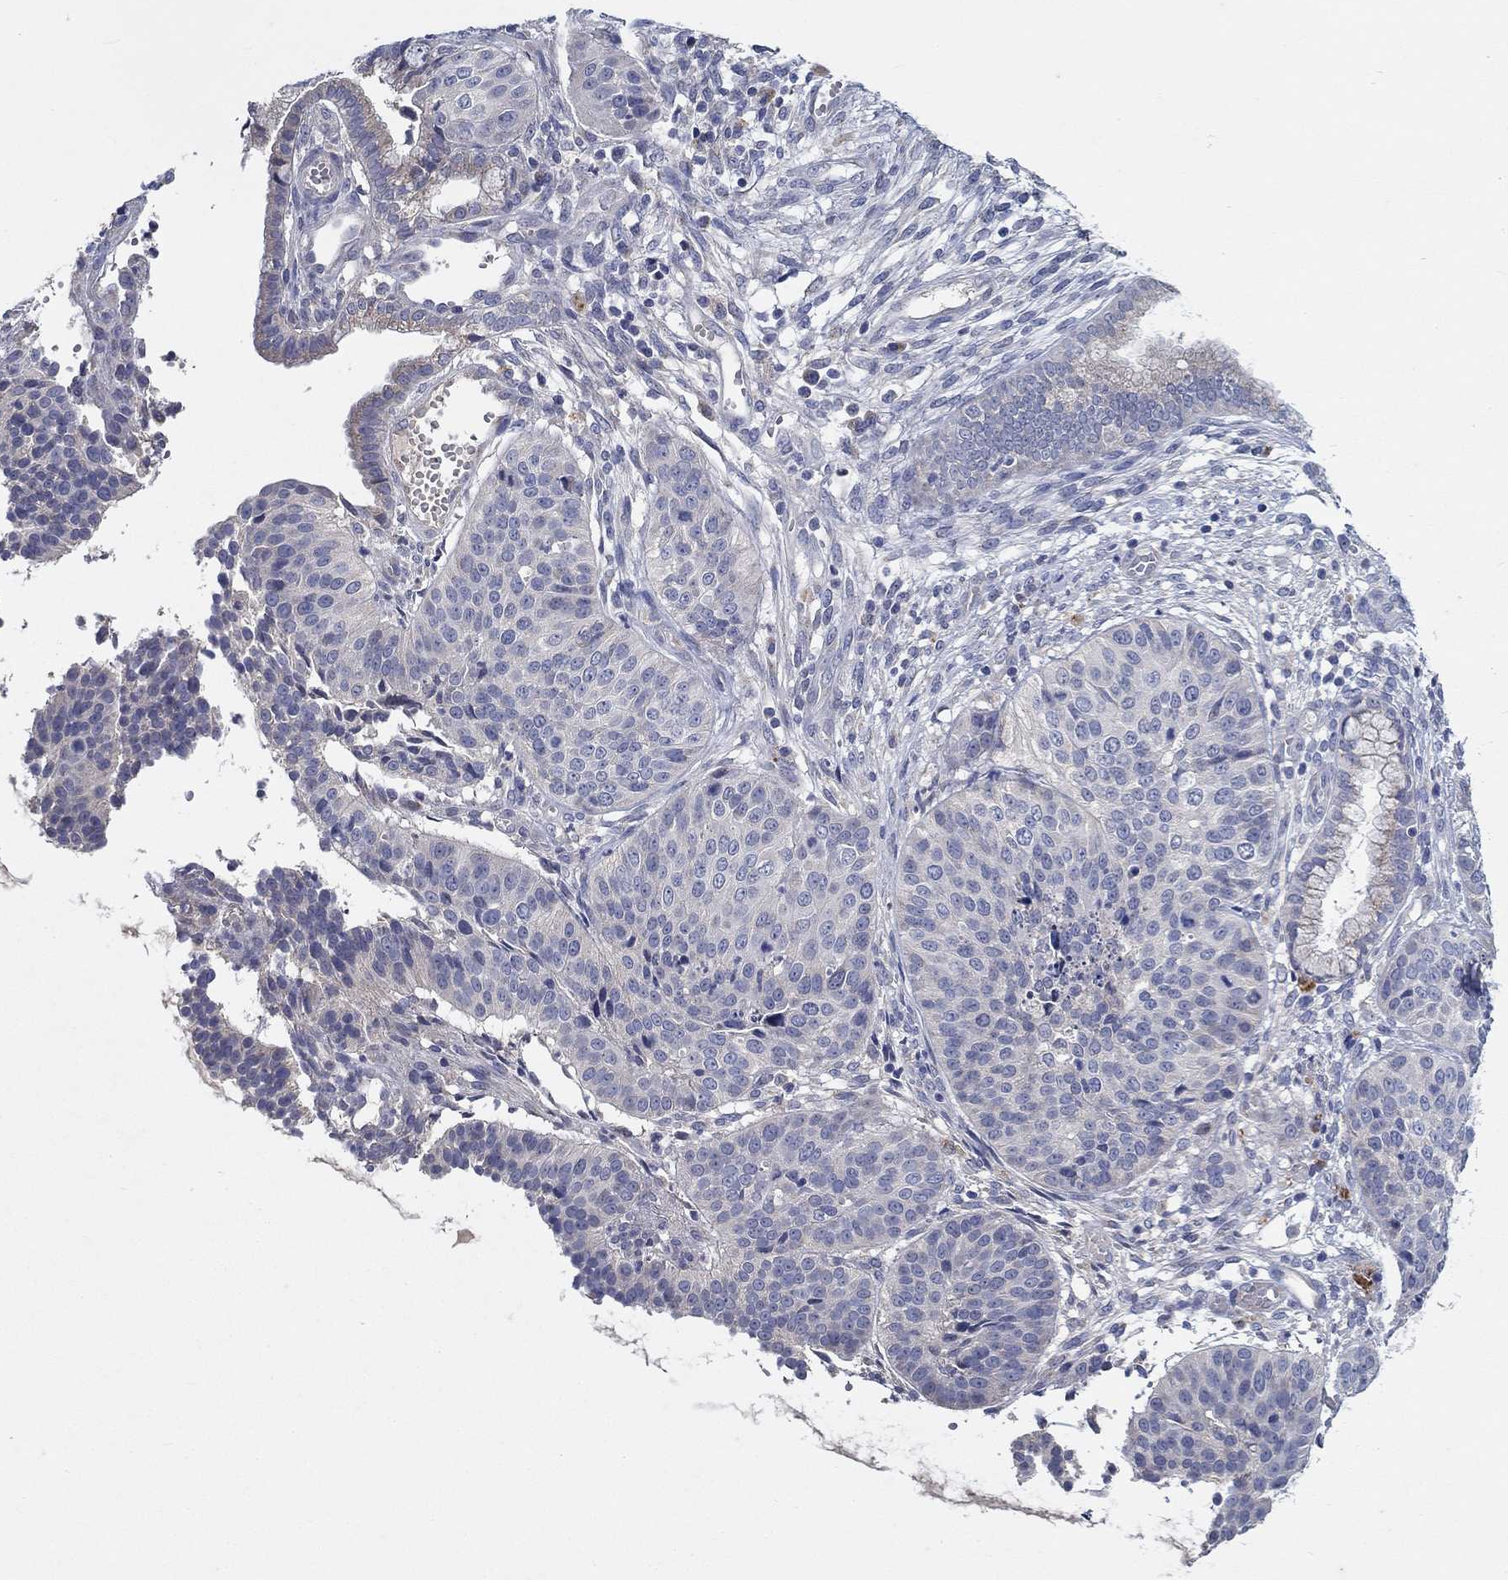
{"staining": {"intensity": "negative", "quantity": "none", "location": "none"}, "tissue": "cervical cancer", "cell_type": "Tumor cells", "image_type": "cancer", "snomed": [{"axis": "morphology", "description": "Normal tissue, NOS"}, {"axis": "morphology", "description": "Squamous cell carcinoma, NOS"}, {"axis": "topography", "description": "Cervix"}], "caption": "Protein analysis of cervical cancer (squamous cell carcinoma) shows no significant expression in tumor cells.", "gene": "PROZ", "patient": {"sex": "female", "age": 39}}